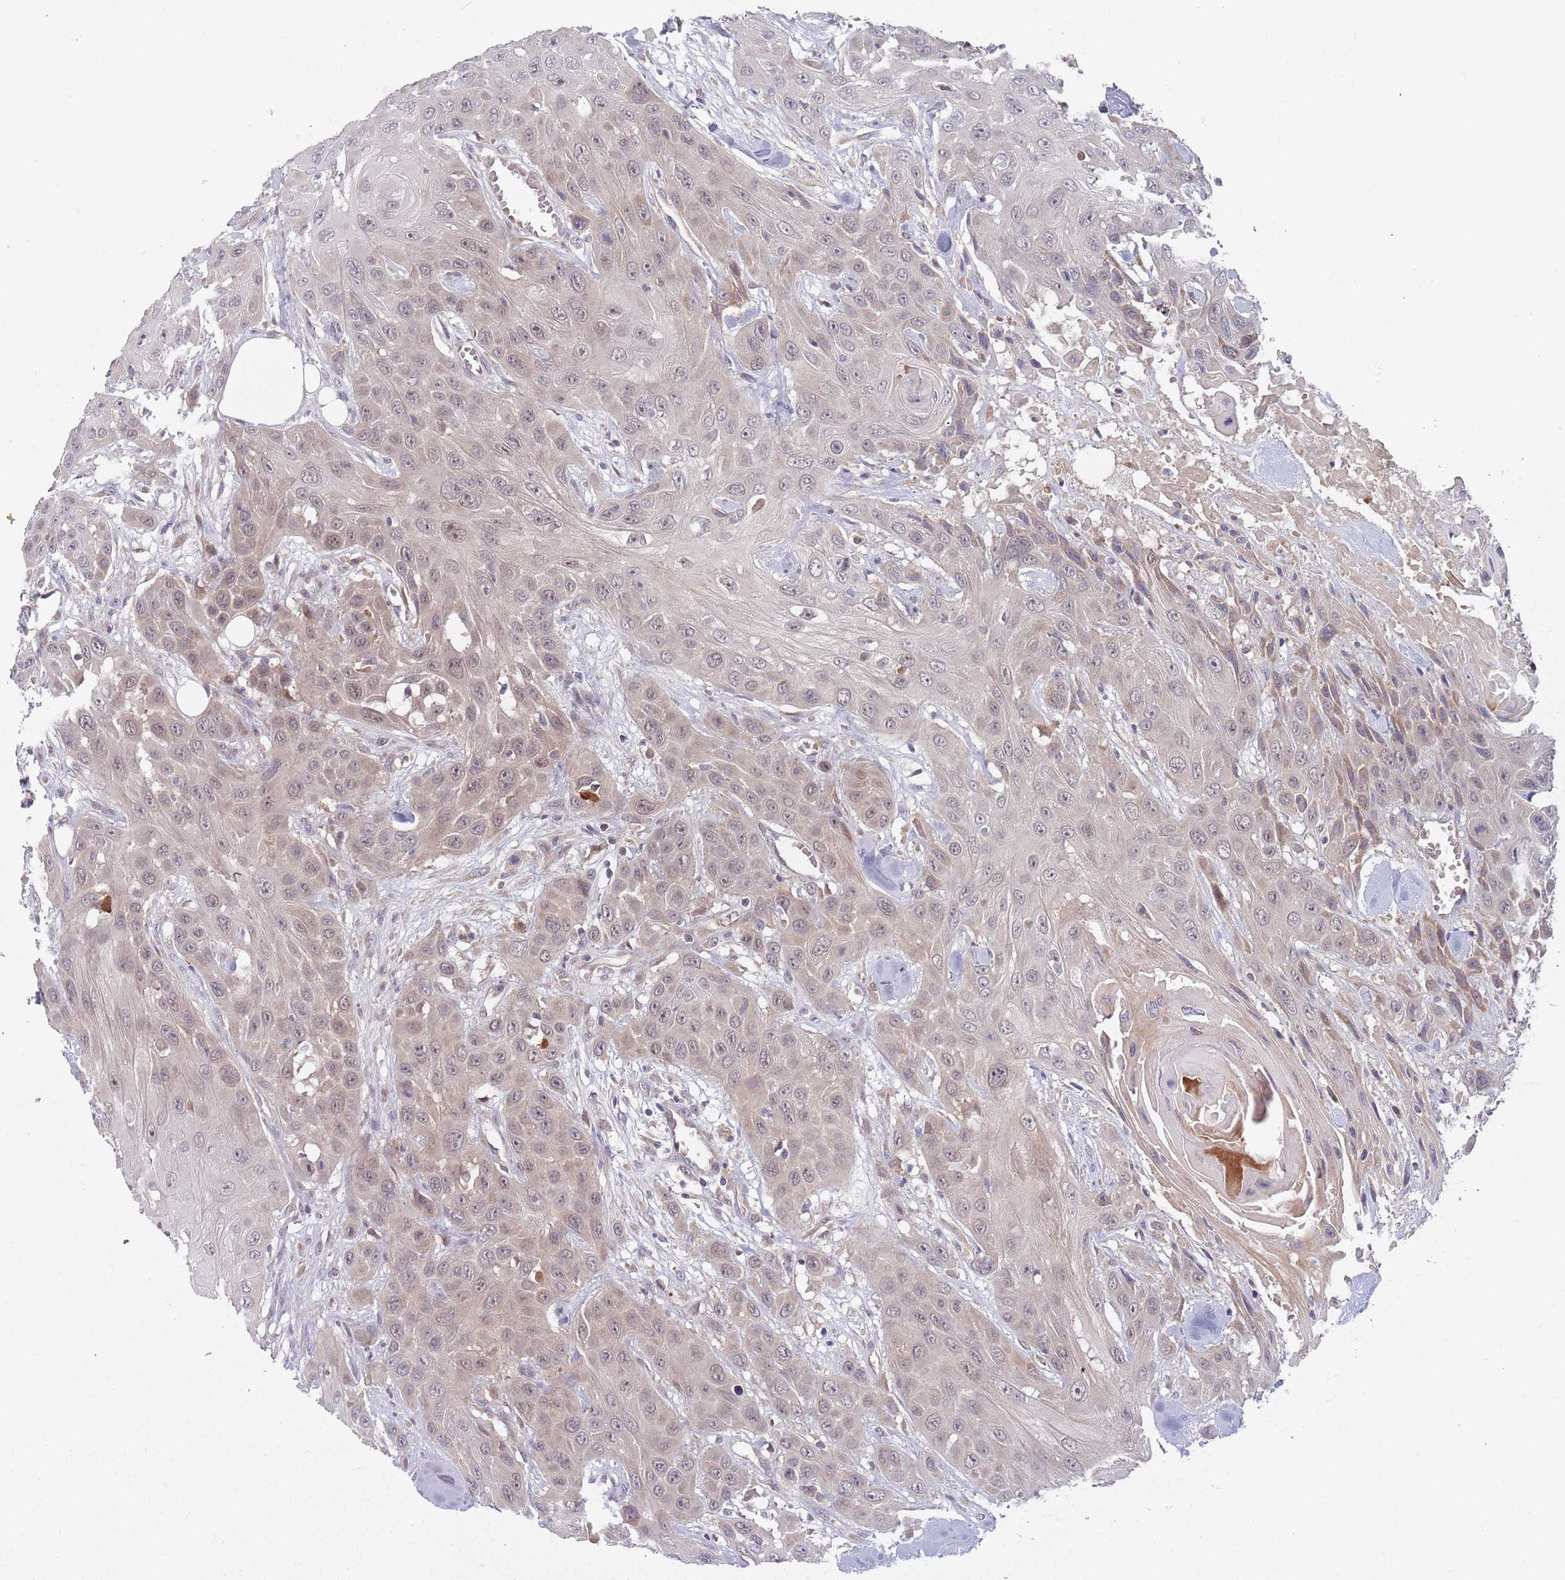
{"staining": {"intensity": "weak", "quantity": "<25%", "location": "cytoplasmic/membranous"}, "tissue": "head and neck cancer", "cell_type": "Tumor cells", "image_type": "cancer", "snomed": [{"axis": "morphology", "description": "Squamous cell carcinoma, NOS"}, {"axis": "topography", "description": "Head-Neck"}], "caption": "This is a histopathology image of IHC staining of squamous cell carcinoma (head and neck), which shows no staining in tumor cells.", "gene": "ZNF140", "patient": {"sex": "male", "age": 81}}